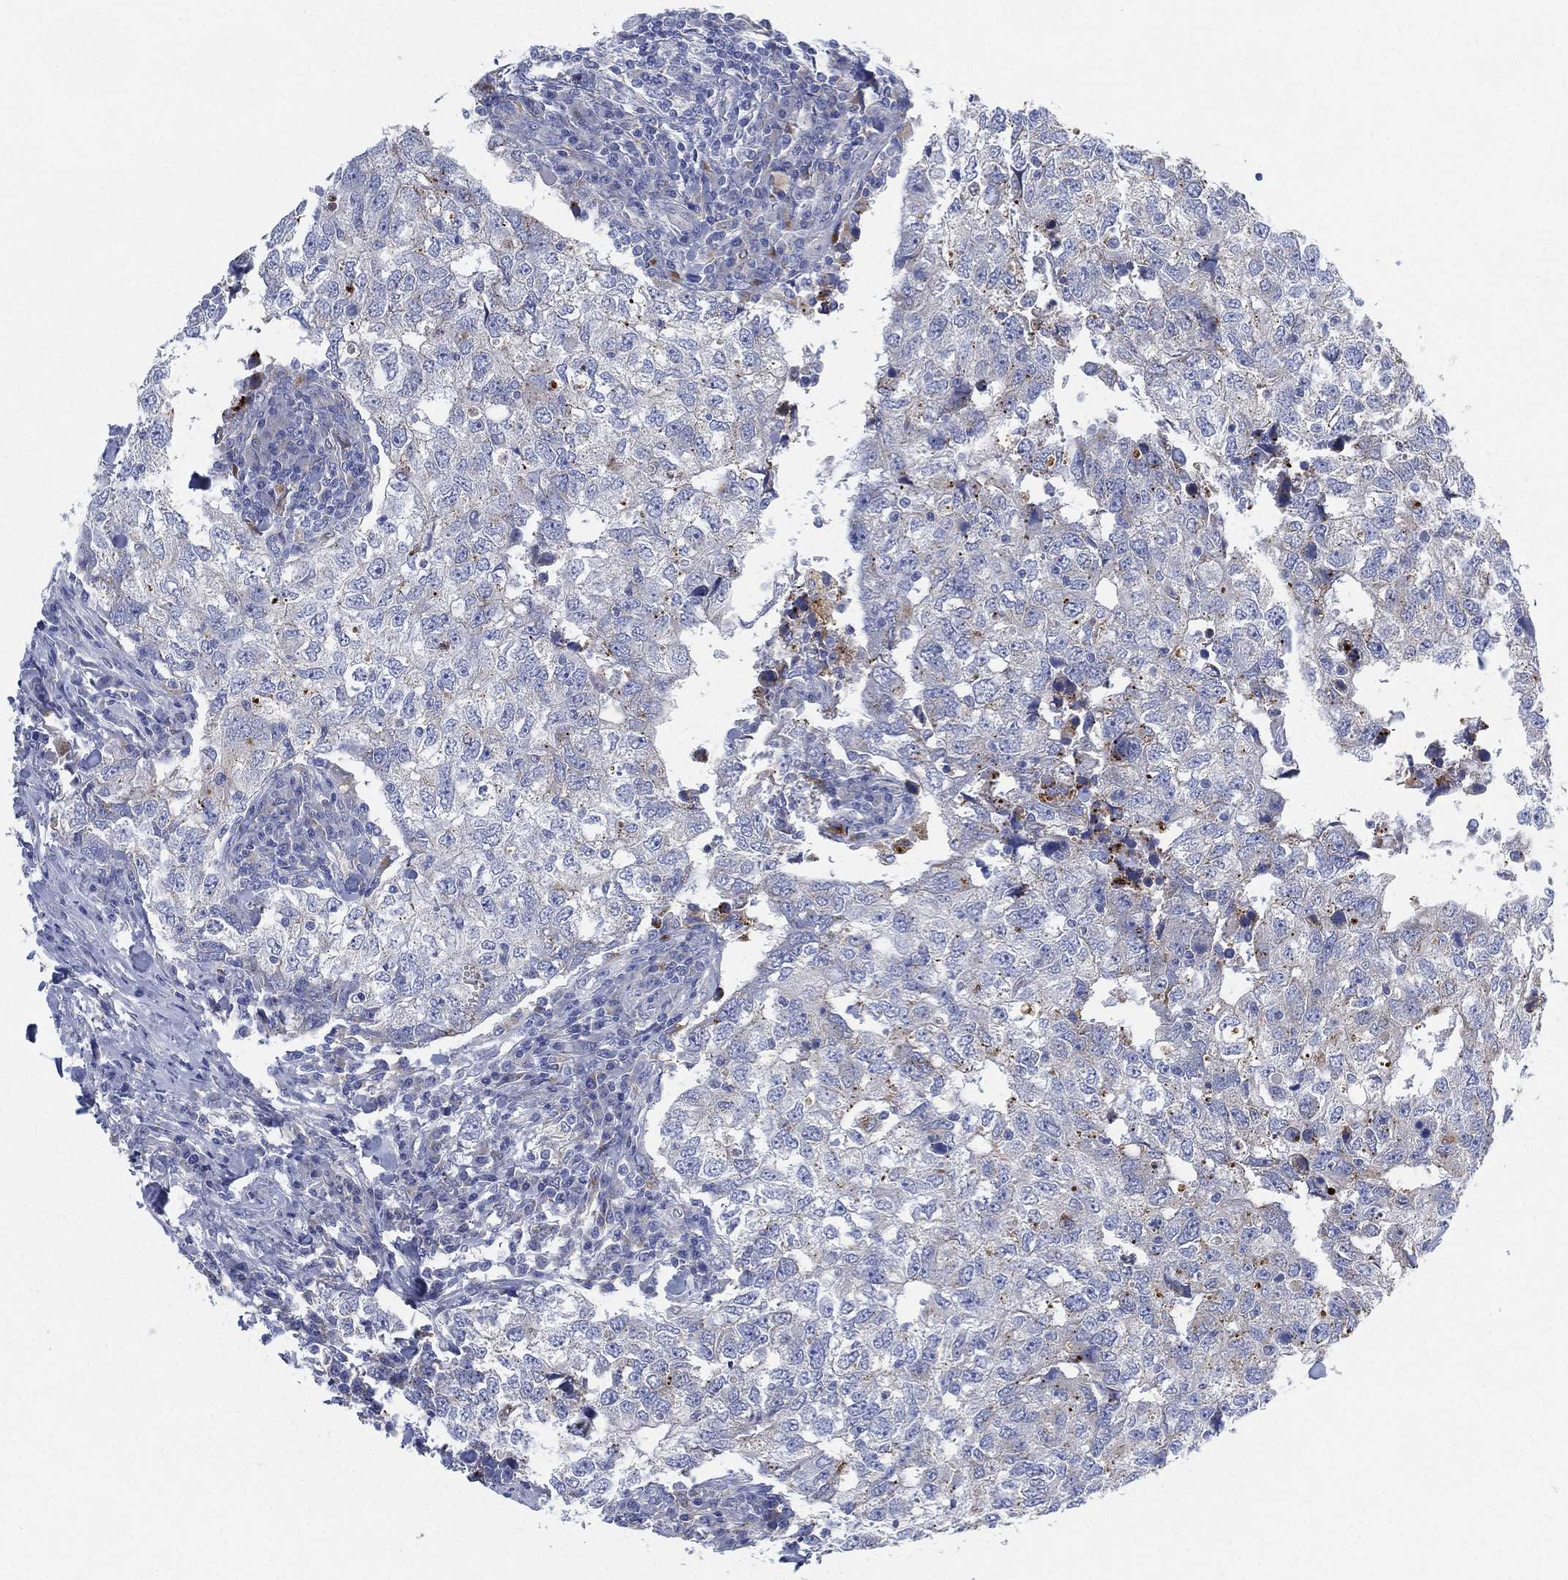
{"staining": {"intensity": "negative", "quantity": "none", "location": "none"}, "tissue": "breast cancer", "cell_type": "Tumor cells", "image_type": "cancer", "snomed": [{"axis": "morphology", "description": "Duct carcinoma"}, {"axis": "topography", "description": "Breast"}], "caption": "The IHC histopathology image has no significant positivity in tumor cells of breast intraductal carcinoma tissue.", "gene": "GALNS", "patient": {"sex": "female", "age": 30}}